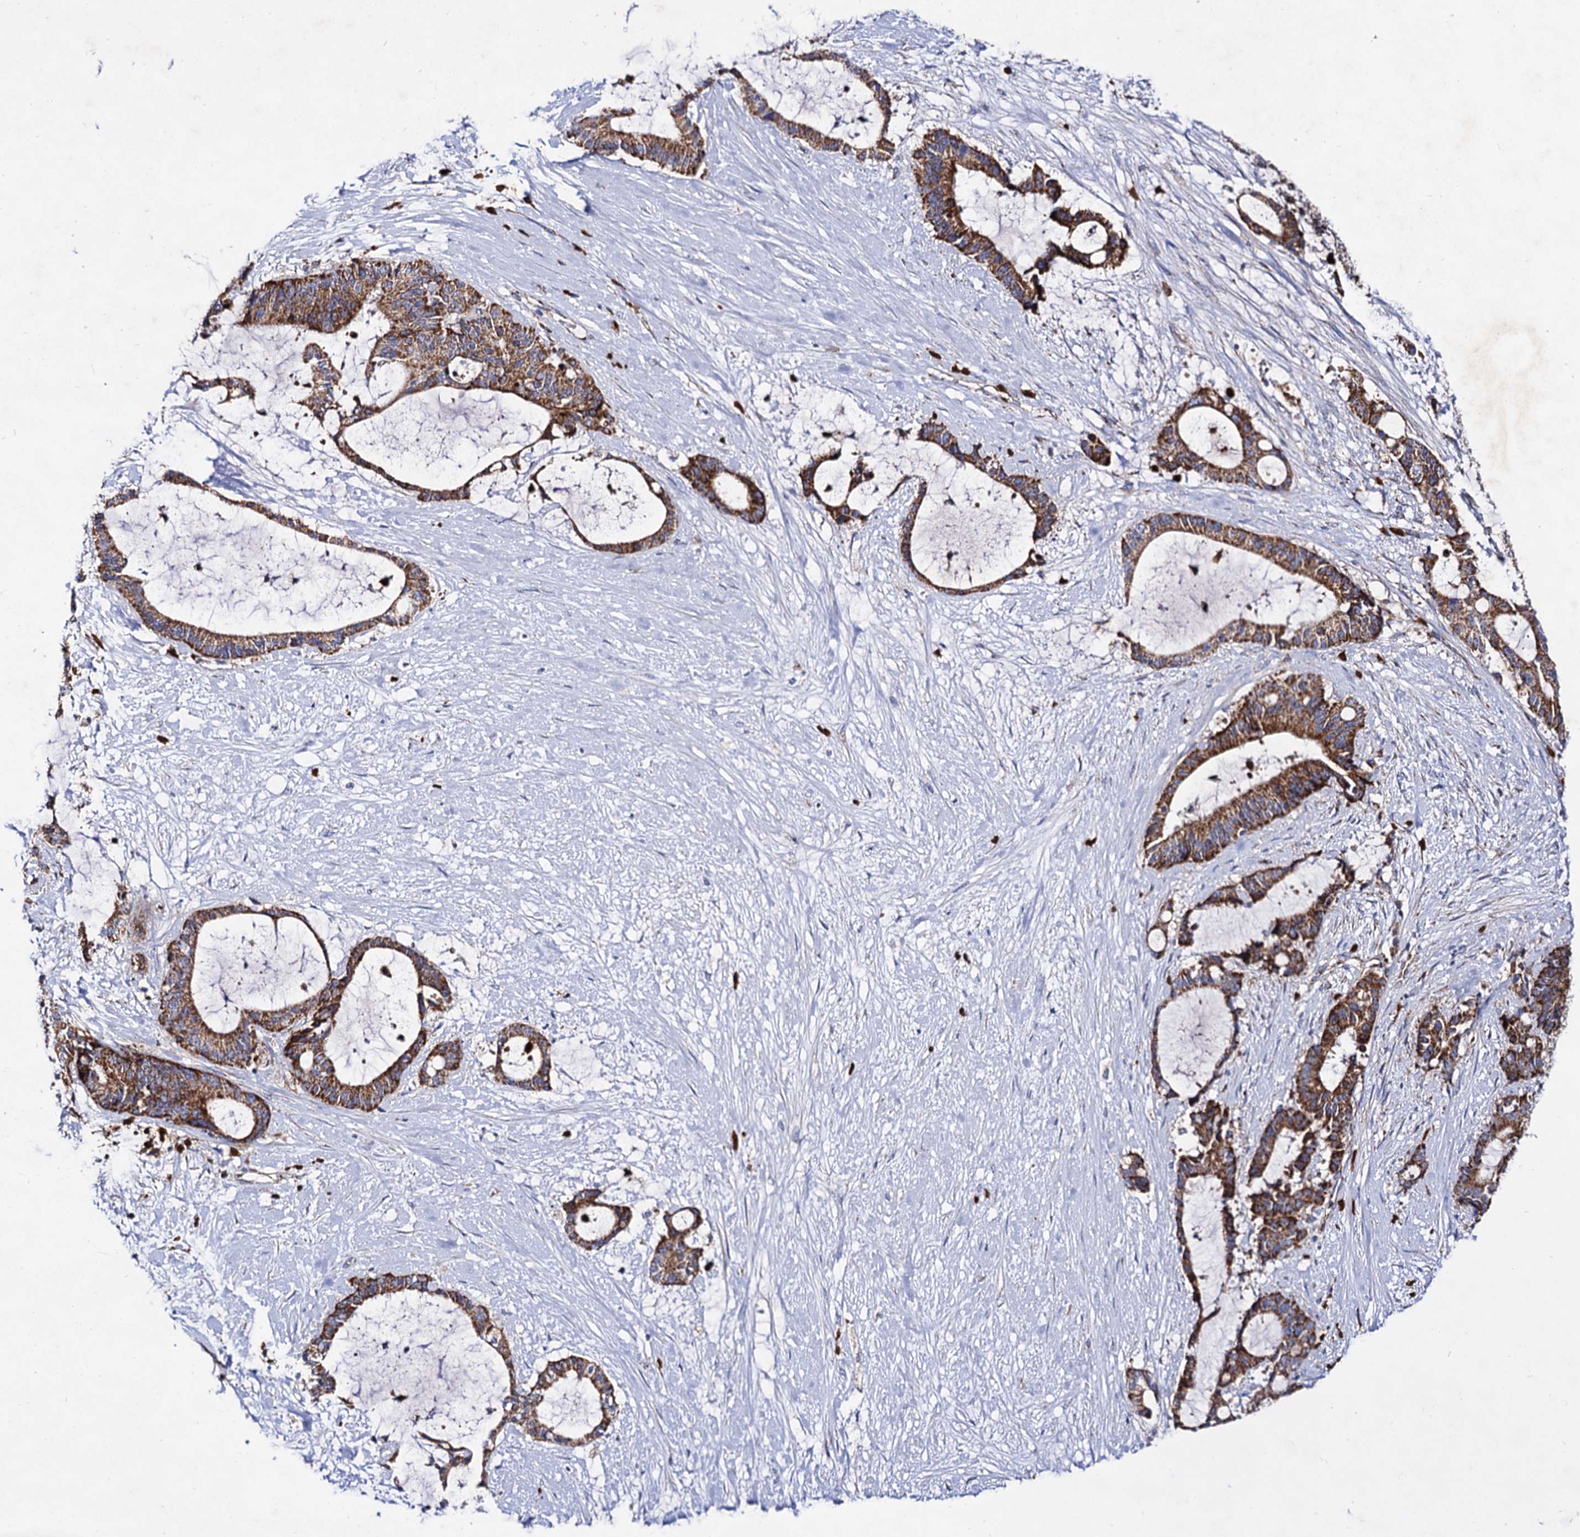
{"staining": {"intensity": "moderate", "quantity": ">75%", "location": "cytoplasmic/membranous"}, "tissue": "liver cancer", "cell_type": "Tumor cells", "image_type": "cancer", "snomed": [{"axis": "morphology", "description": "Normal tissue, NOS"}, {"axis": "morphology", "description": "Cholangiocarcinoma"}, {"axis": "topography", "description": "Liver"}, {"axis": "topography", "description": "Peripheral nerve tissue"}], "caption": "Human liver cancer stained for a protein (brown) exhibits moderate cytoplasmic/membranous positive positivity in approximately >75% of tumor cells.", "gene": "ACAD9", "patient": {"sex": "female", "age": 73}}